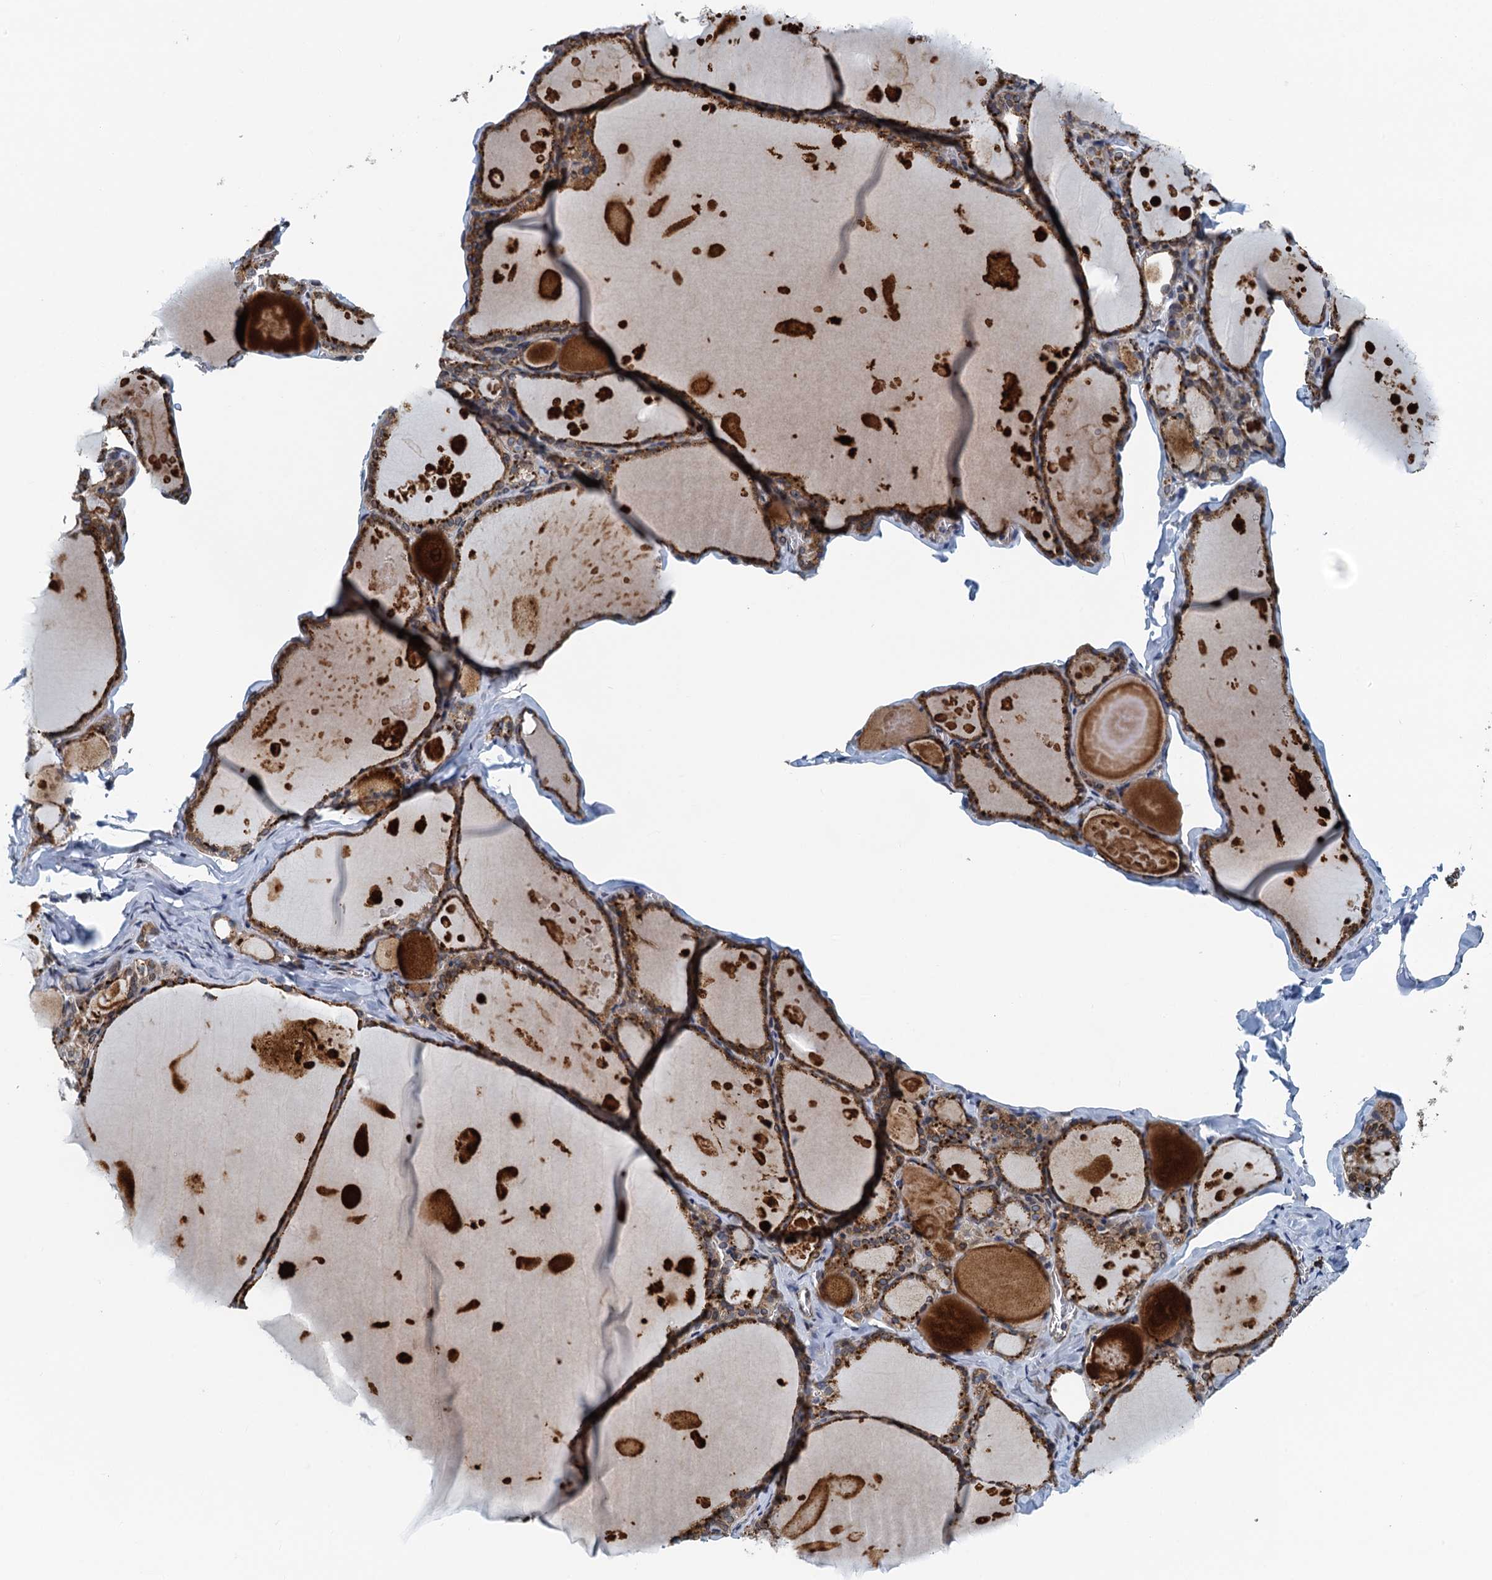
{"staining": {"intensity": "moderate", "quantity": ">75%", "location": "cytoplasmic/membranous"}, "tissue": "thyroid gland", "cell_type": "Glandular cells", "image_type": "normal", "snomed": [{"axis": "morphology", "description": "Normal tissue, NOS"}, {"axis": "topography", "description": "Thyroid gland"}], "caption": "DAB (3,3'-diaminobenzidine) immunohistochemical staining of normal thyroid gland reveals moderate cytoplasmic/membranous protein expression in approximately >75% of glandular cells.", "gene": "CCDC34", "patient": {"sex": "male", "age": 56}}